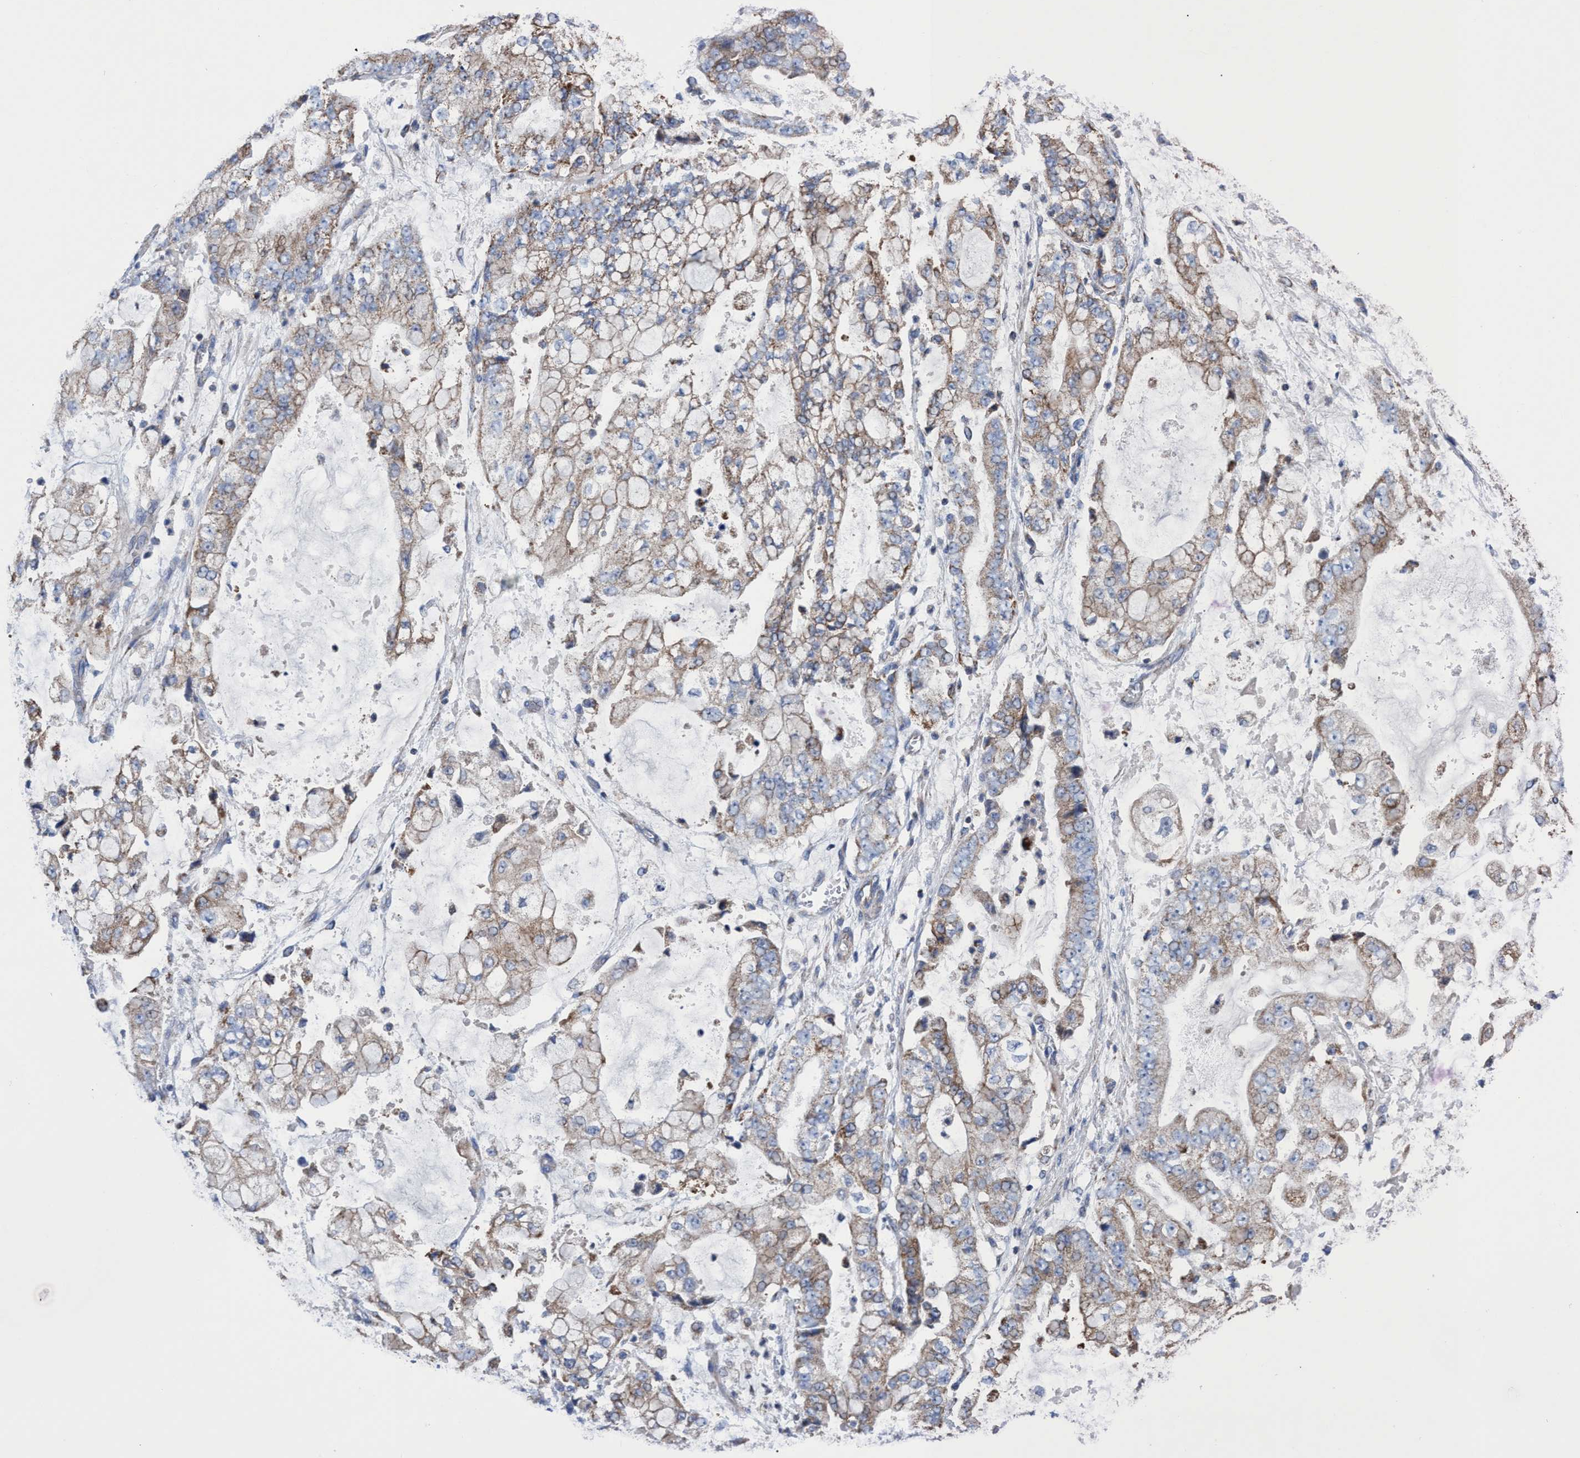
{"staining": {"intensity": "weak", "quantity": ">75%", "location": "cytoplasmic/membranous"}, "tissue": "stomach cancer", "cell_type": "Tumor cells", "image_type": "cancer", "snomed": [{"axis": "morphology", "description": "Adenocarcinoma, NOS"}, {"axis": "topography", "description": "Stomach"}], "caption": "Weak cytoplasmic/membranous expression is identified in about >75% of tumor cells in stomach adenocarcinoma.", "gene": "ZNF750", "patient": {"sex": "male", "age": 76}}